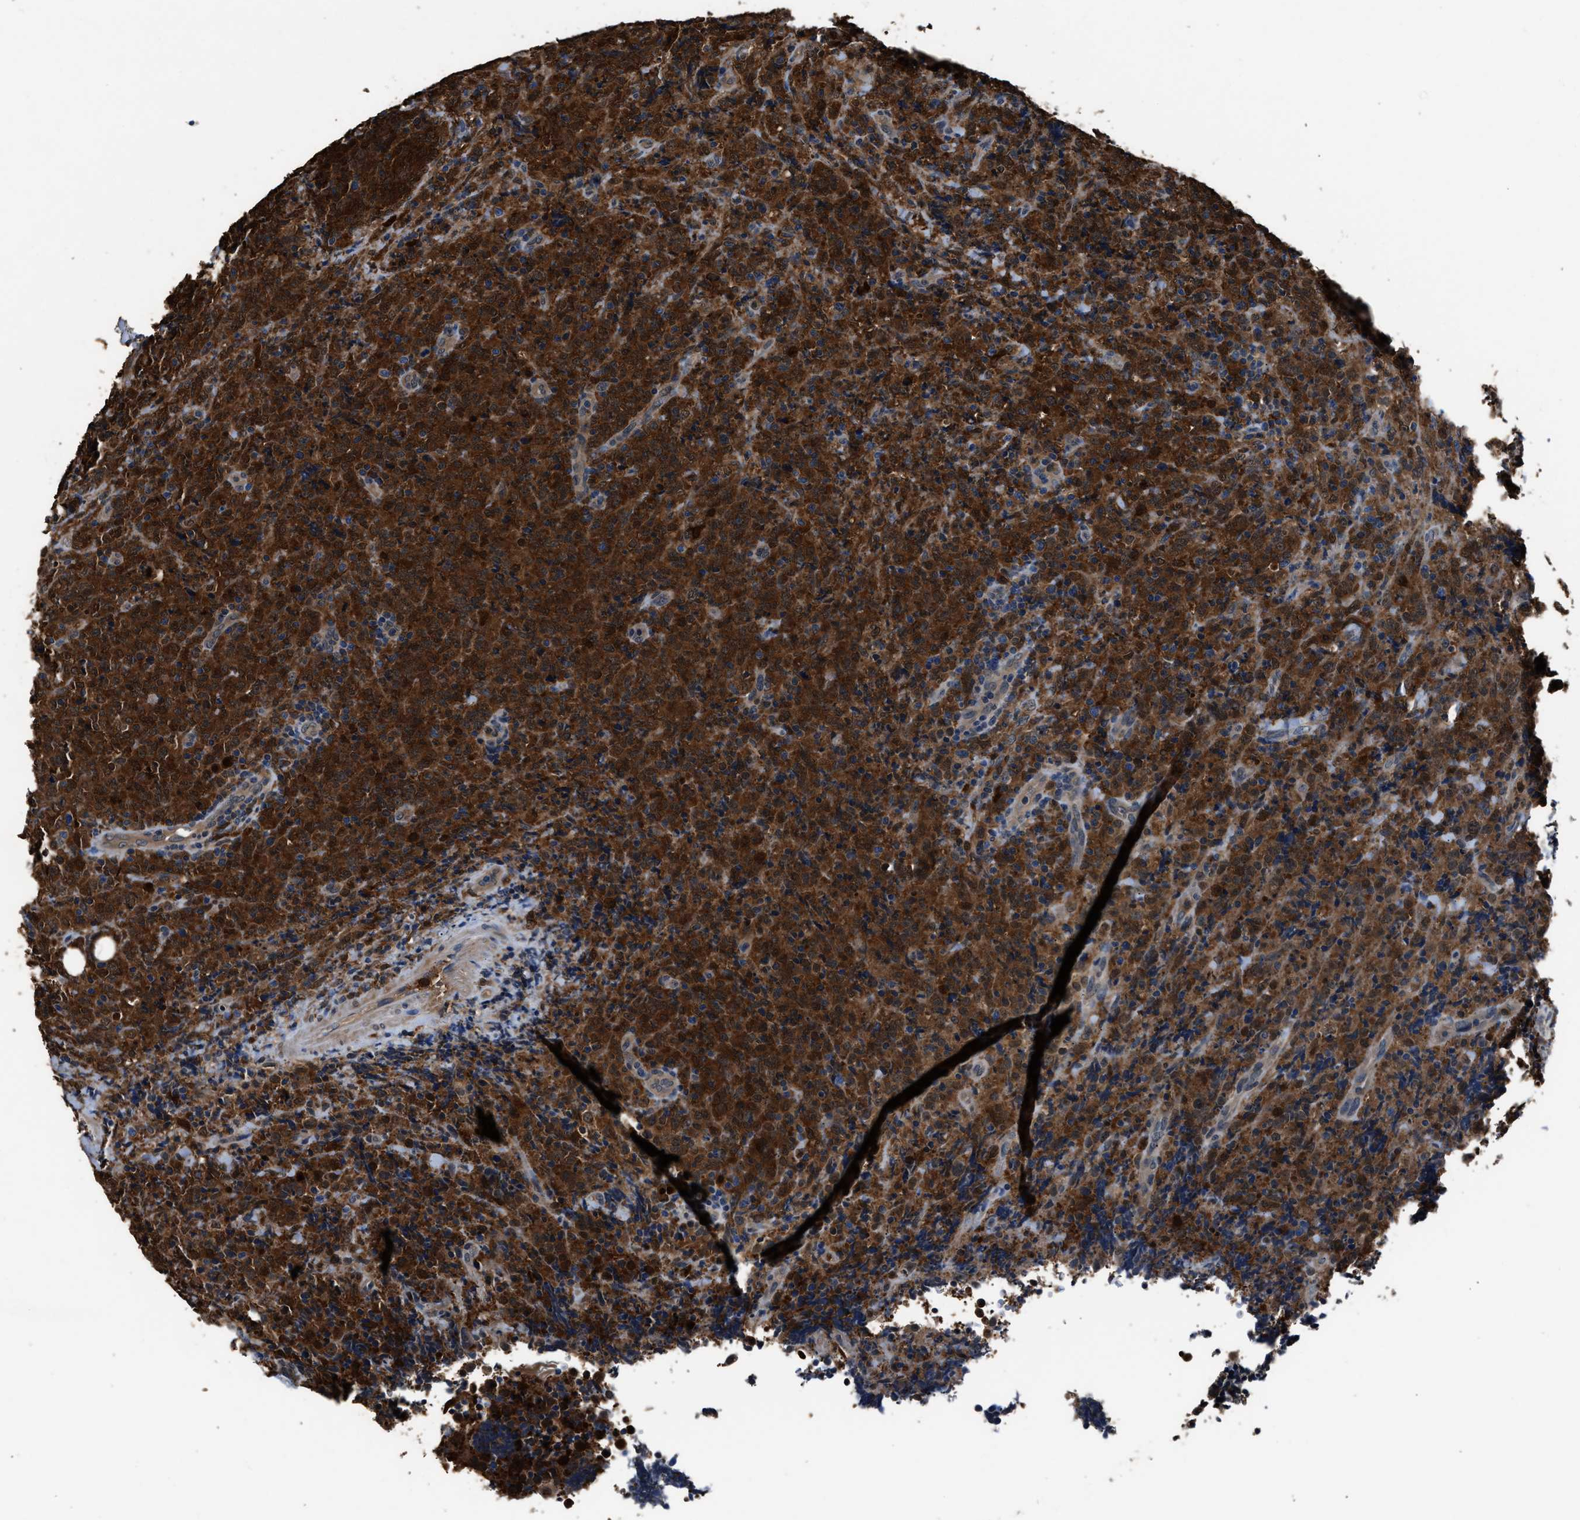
{"staining": {"intensity": "strong", "quantity": ">75%", "location": "cytoplasmic/membranous"}, "tissue": "lymphoma", "cell_type": "Tumor cells", "image_type": "cancer", "snomed": [{"axis": "morphology", "description": "Malignant lymphoma, non-Hodgkin's type, High grade"}, {"axis": "topography", "description": "Tonsil"}], "caption": "A high-resolution histopathology image shows IHC staining of malignant lymphoma, non-Hodgkin's type (high-grade), which reveals strong cytoplasmic/membranous positivity in about >75% of tumor cells.", "gene": "GSTP1", "patient": {"sex": "female", "age": 36}}